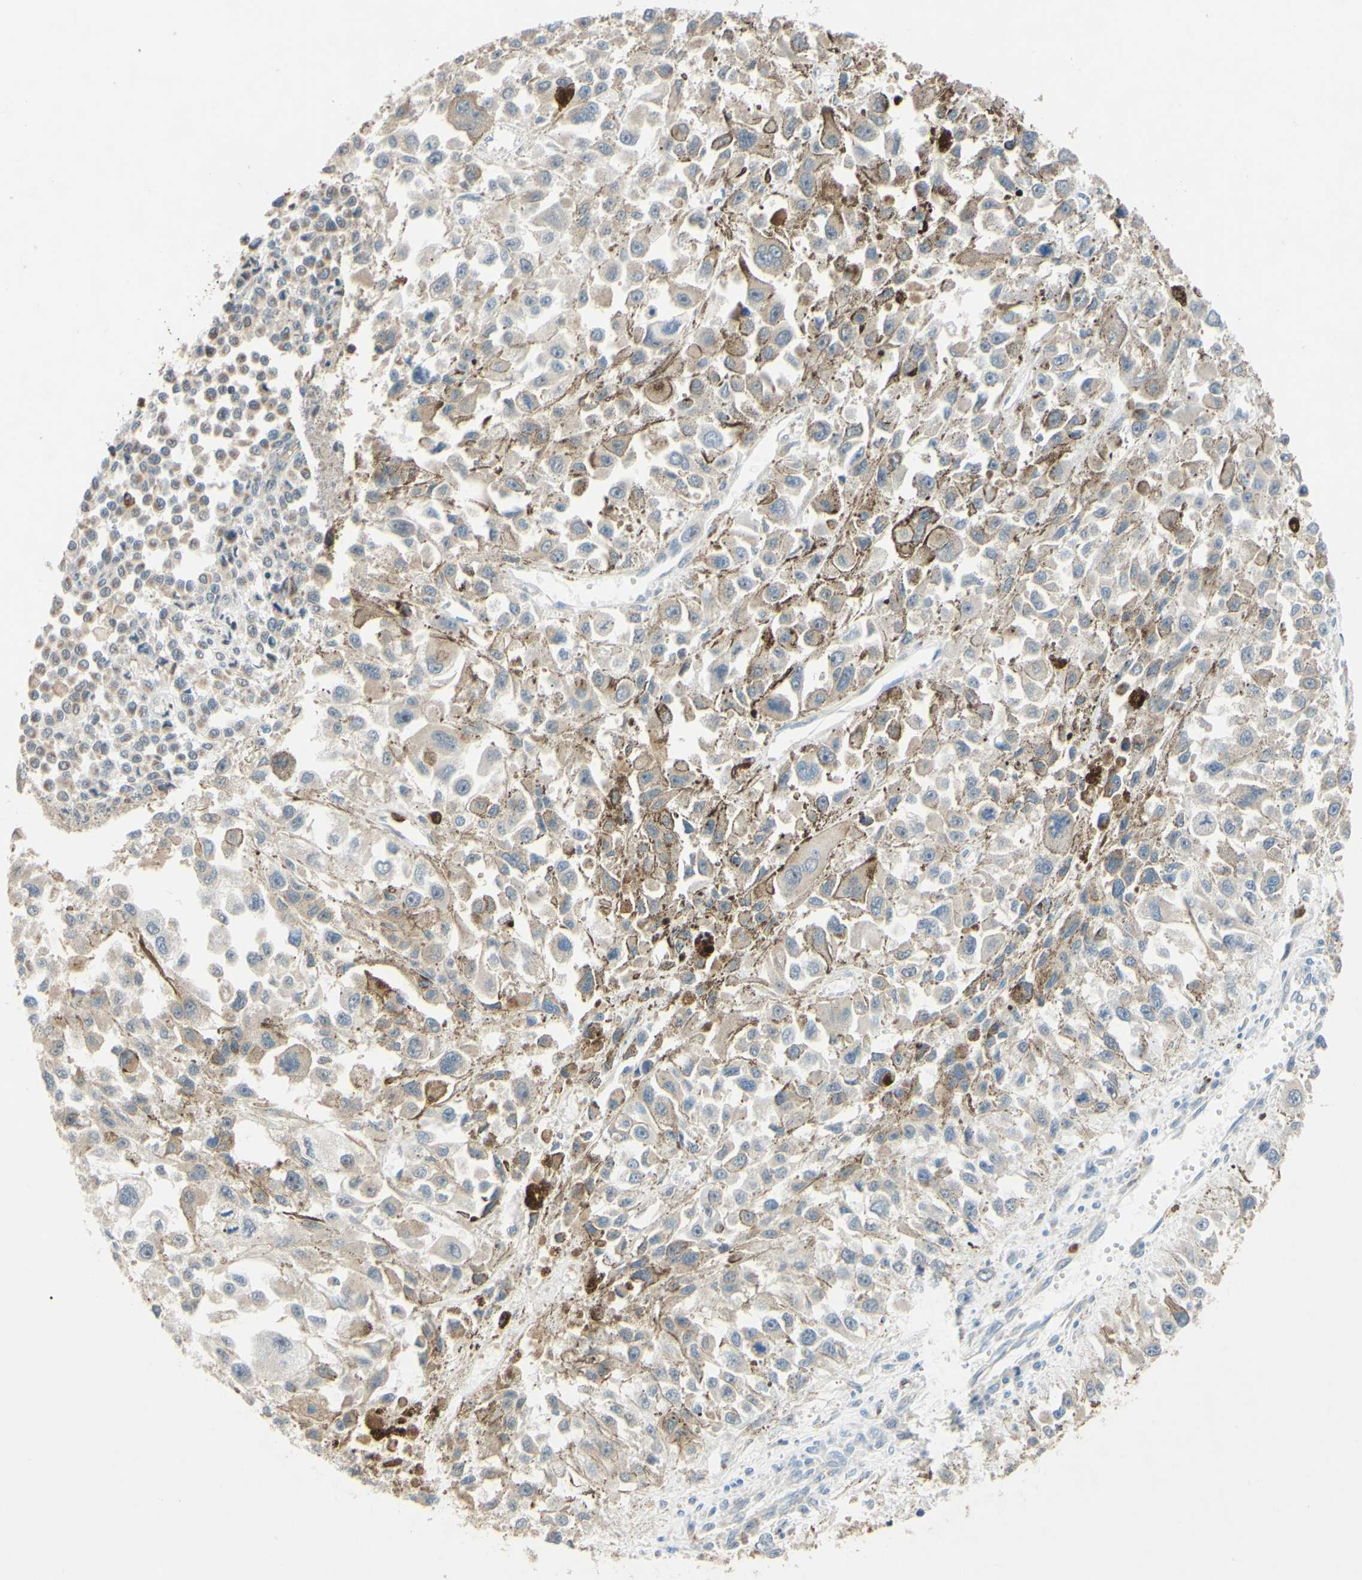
{"staining": {"intensity": "weak", "quantity": "25%-75%", "location": "cytoplasmic/membranous"}, "tissue": "melanoma", "cell_type": "Tumor cells", "image_type": "cancer", "snomed": [{"axis": "morphology", "description": "Malignant melanoma, Metastatic site"}, {"axis": "topography", "description": "Lymph node"}], "caption": "Human malignant melanoma (metastatic site) stained with a brown dye exhibits weak cytoplasmic/membranous positive staining in about 25%-75% of tumor cells.", "gene": "GATA1", "patient": {"sex": "male", "age": 59}}